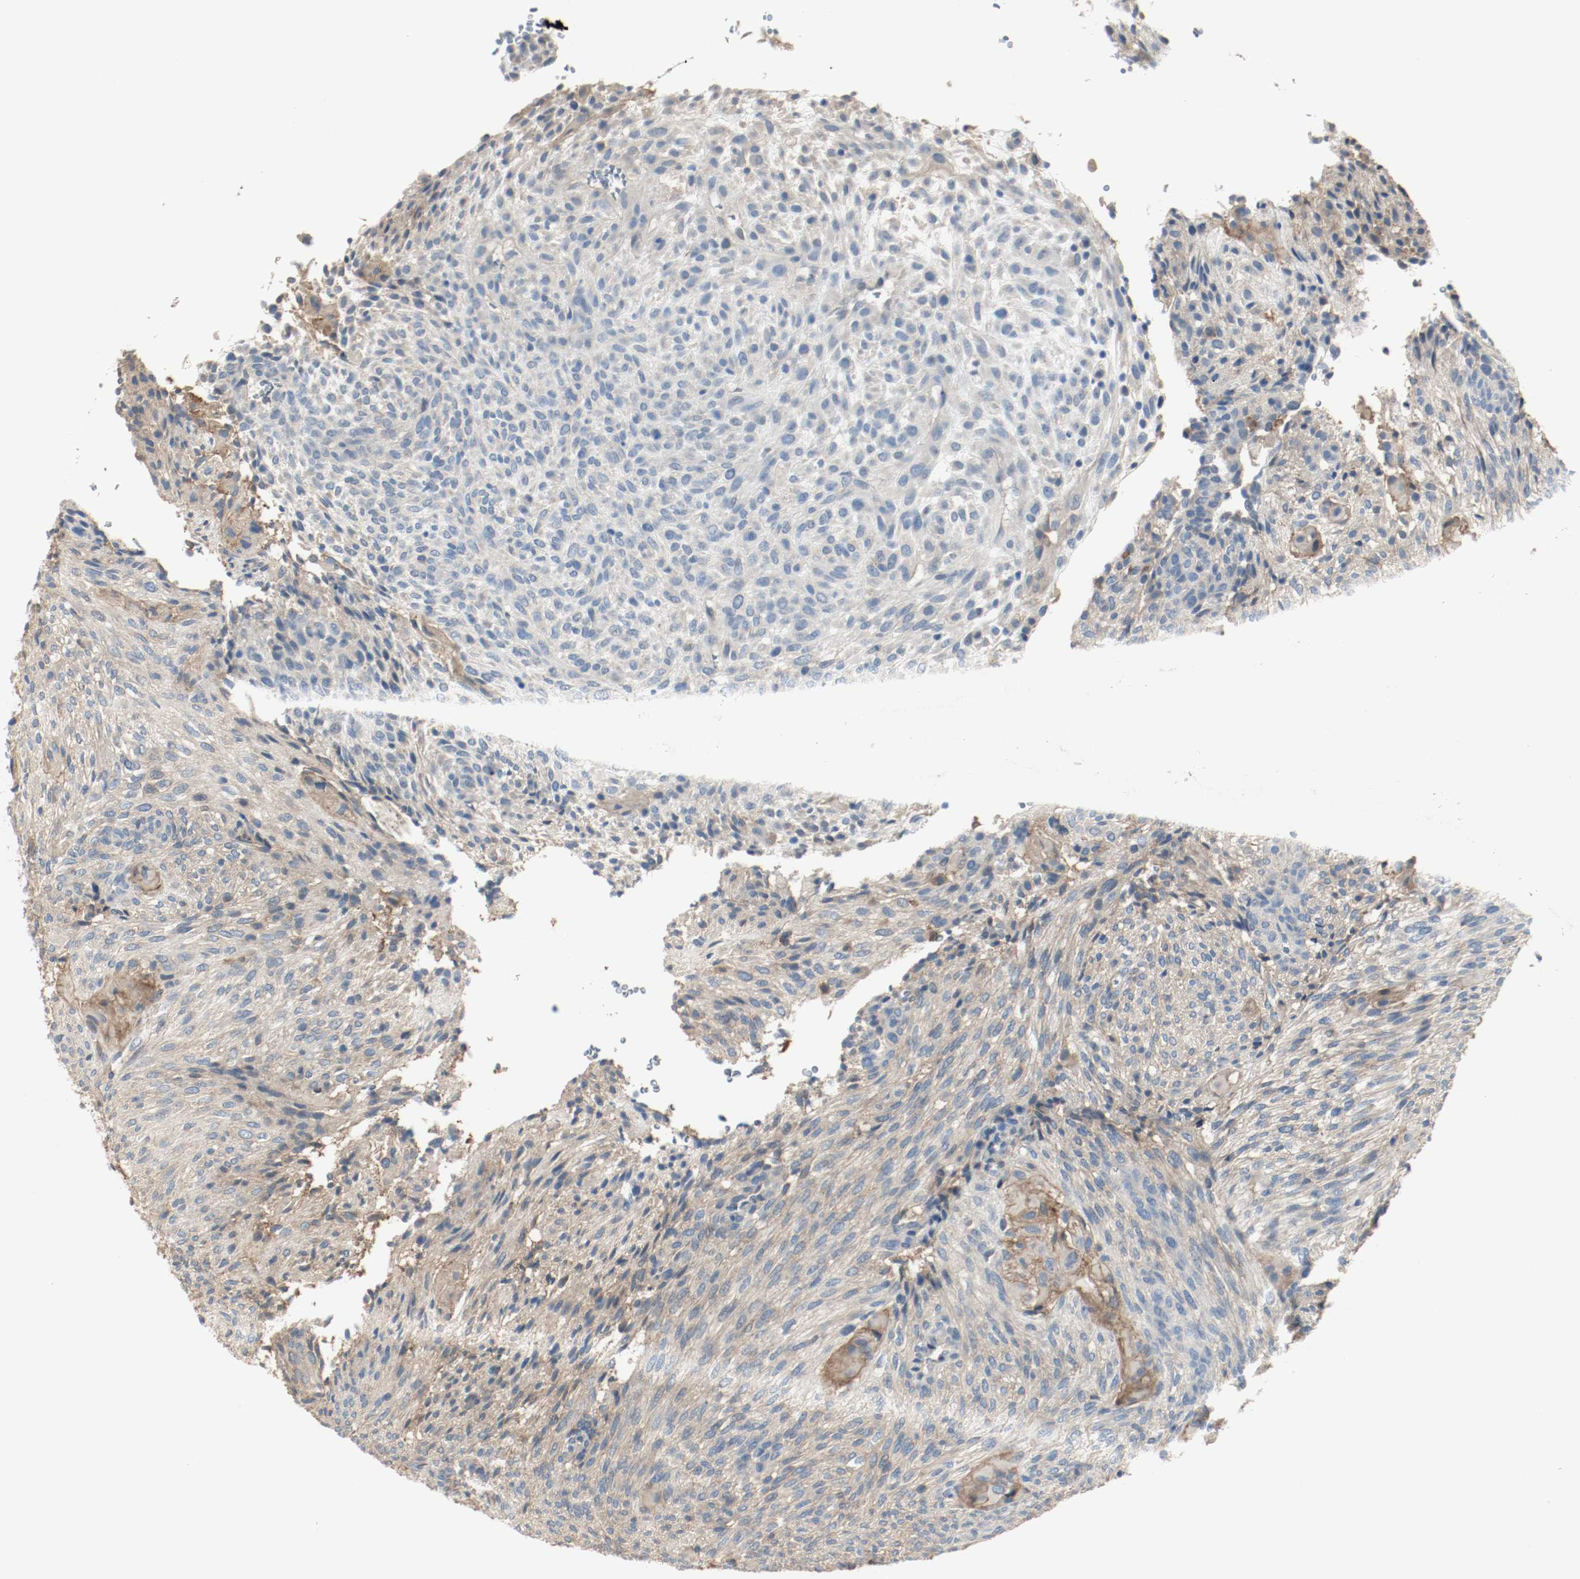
{"staining": {"intensity": "moderate", "quantity": "<25%", "location": "cytoplasmic/membranous"}, "tissue": "glioma", "cell_type": "Tumor cells", "image_type": "cancer", "snomed": [{"axis": "morphology", "description": "Glioma, malignant, High grade"}, {"axis": "topography", "description": "Cerebral cortex"}], "caption": "Glioma stained for a protein (brown) exhibits moderate cytoplasmic/membranous positive staining in approximately <25% of tumor cells.", "gene": "MELTF", "patient": {"sex": "female", "age": 55}}